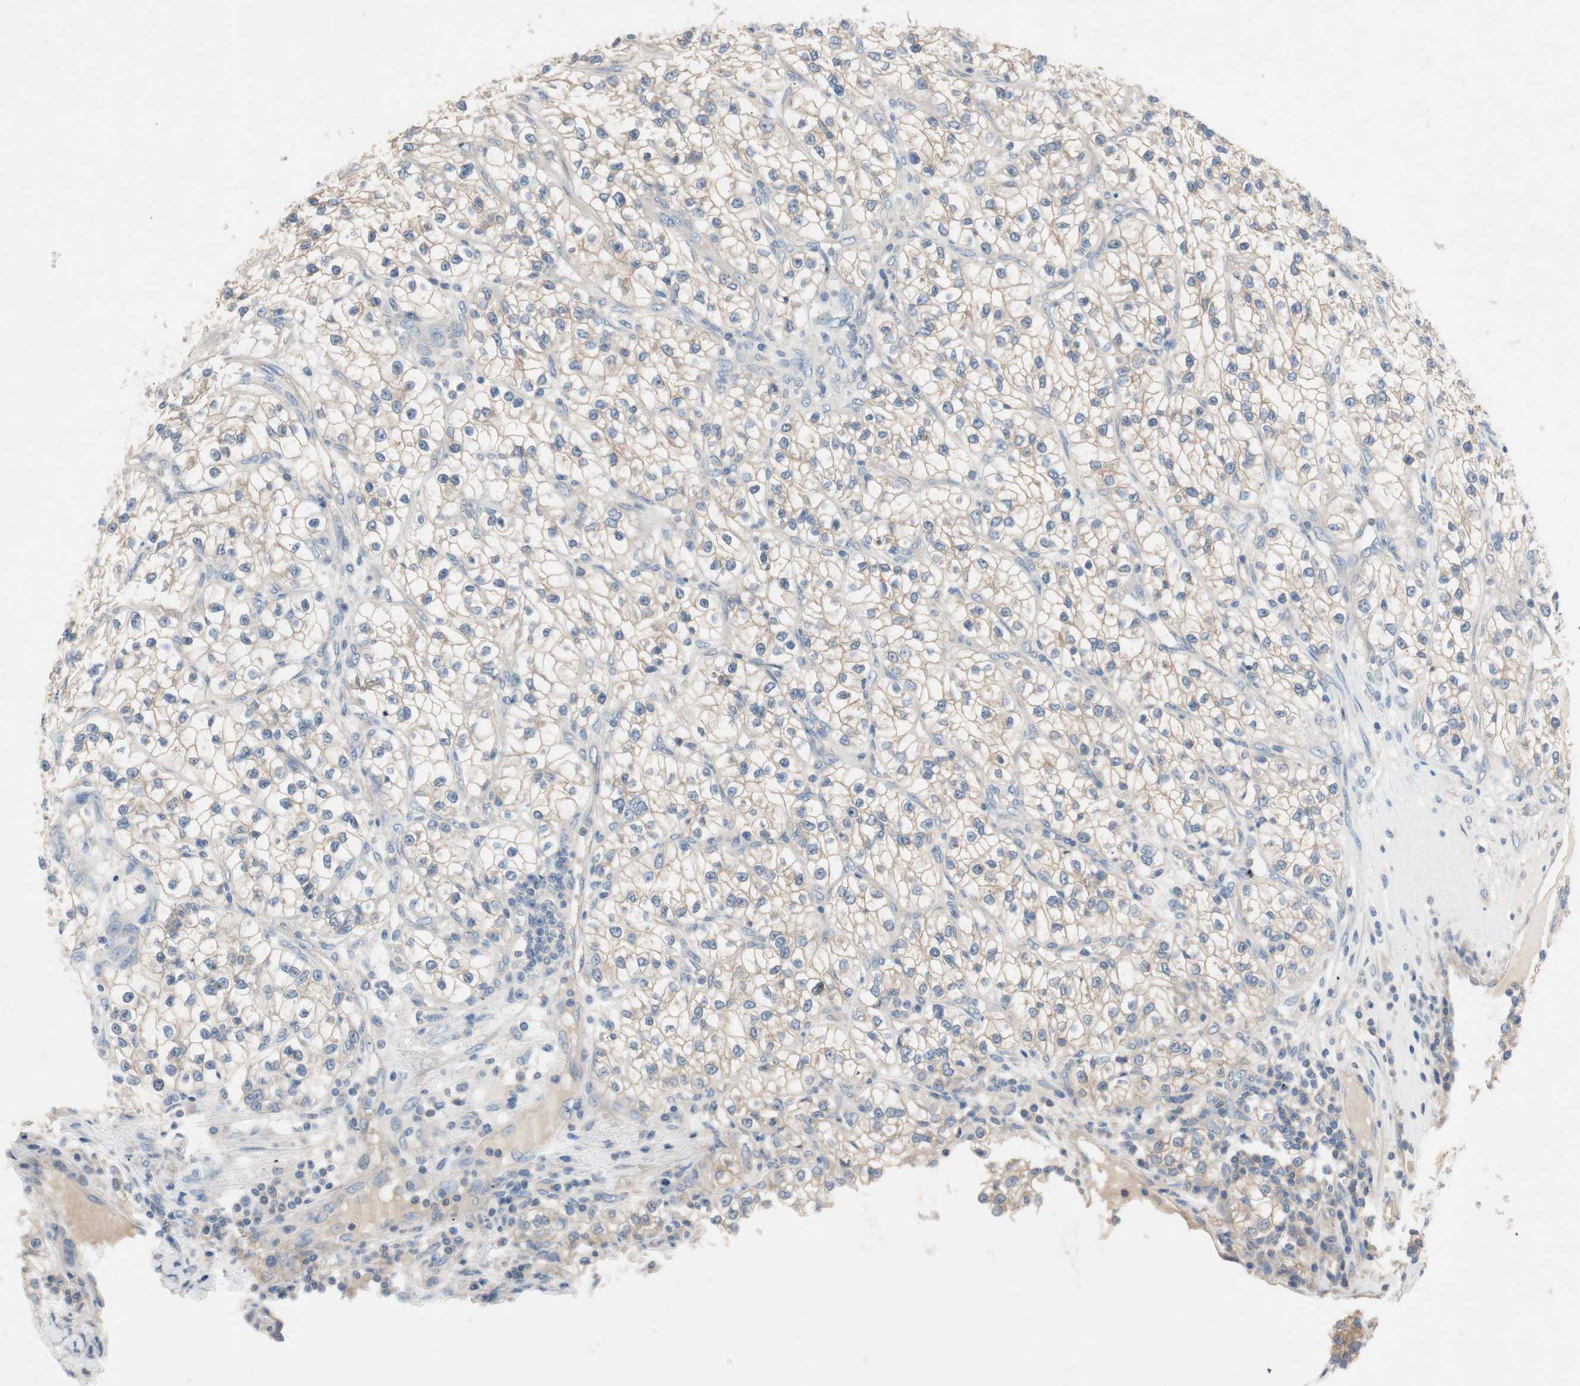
{"staining": {"intensity": "negative", "quantity": "none", "location": "none"}, "tissue": "renal cancer", "cell_type": "Tumor cells", "image_type": "cancer", "snomed": [{"axis": "morphology", "description": "Adenocarcinoma, NOS"}, {"axis": "topography", "description": "Kidney"}], "caption": "There is no significant positivity in tumor cells of adenocarcinoma (renal).", "gene": "GLUL", "patient": {"sex": "female", "age": 57}}